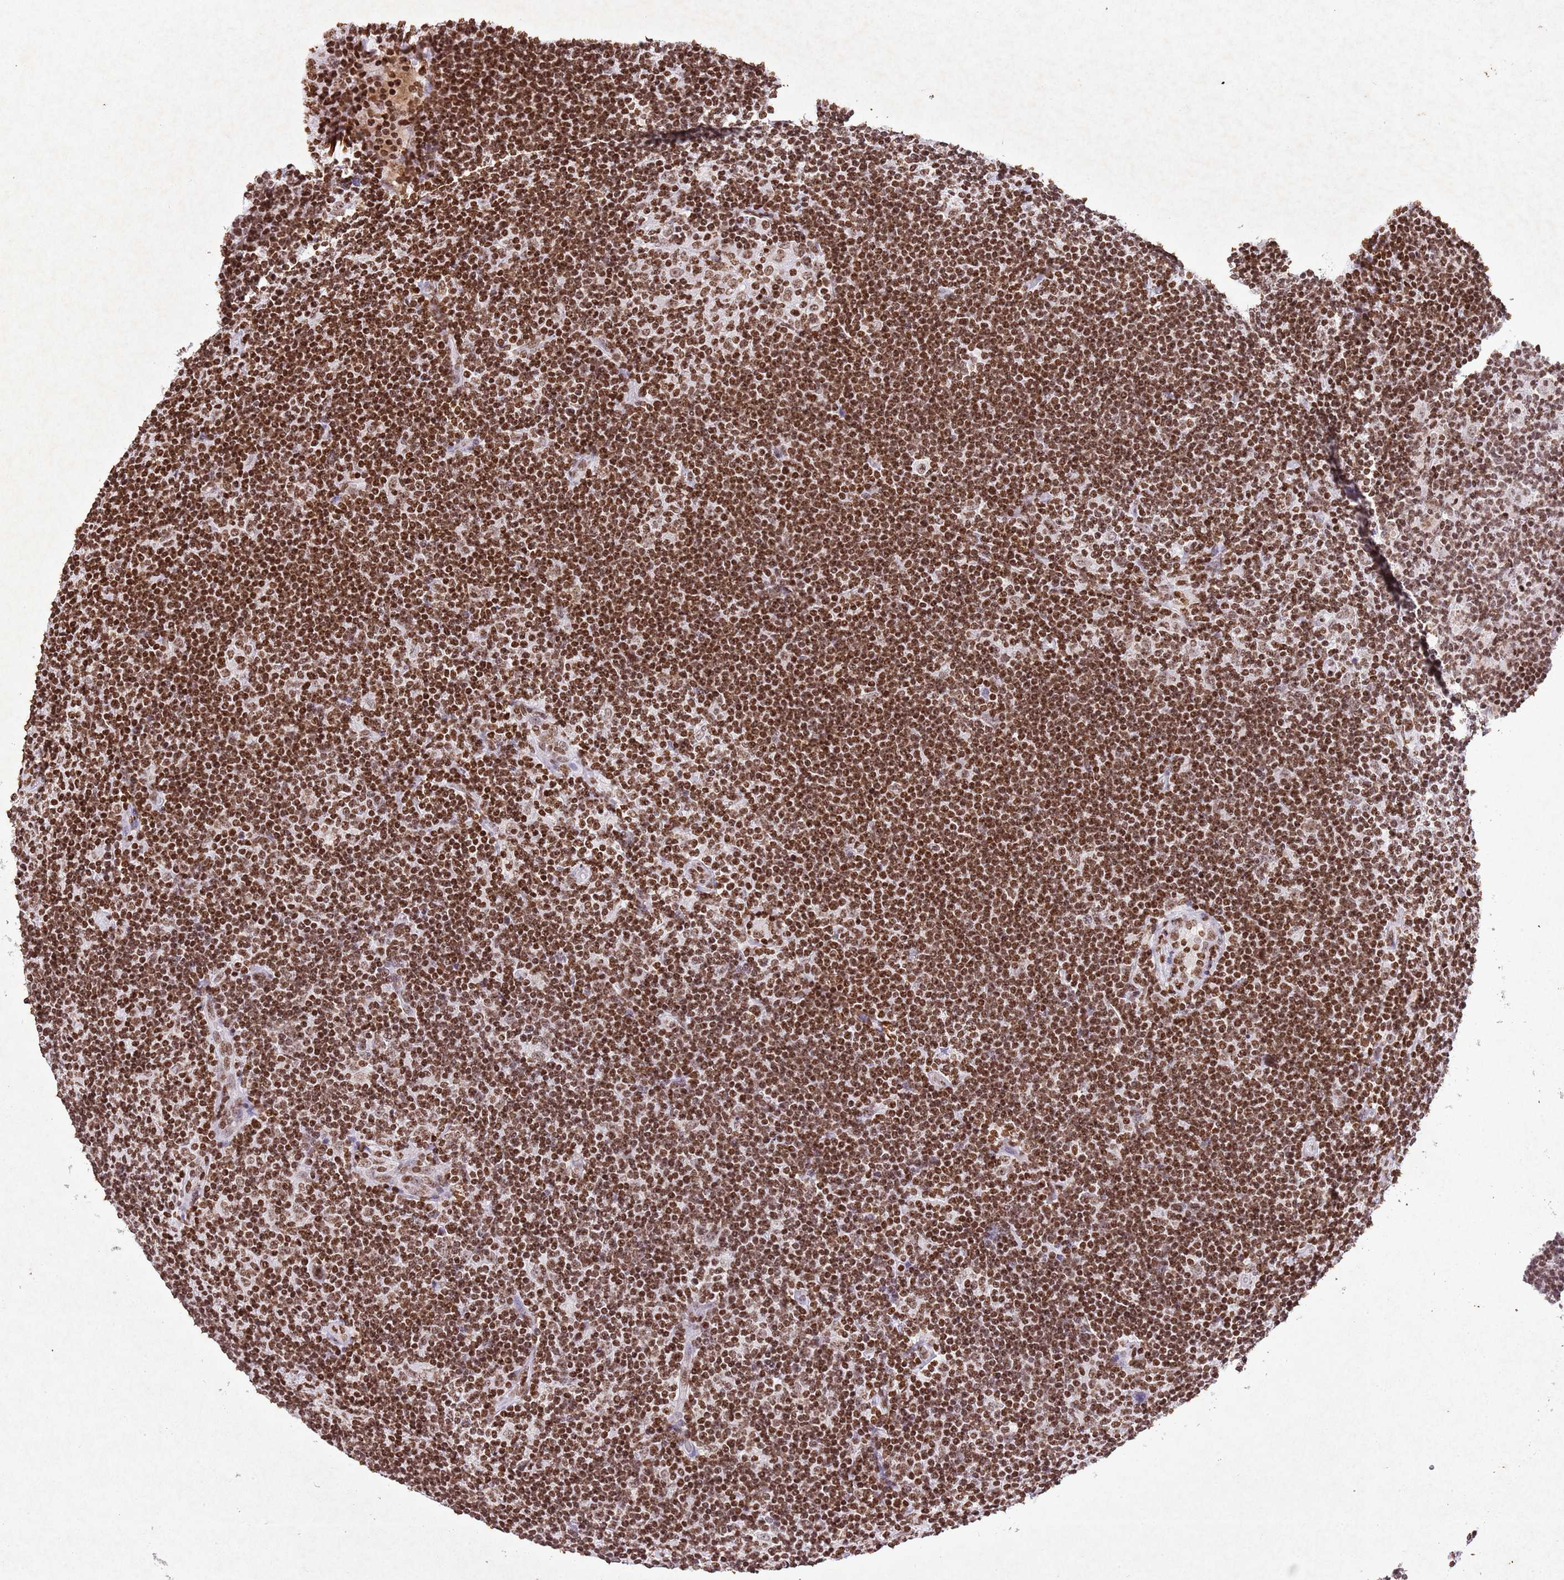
{"staining": {"intensity": "moderate", "quantity": ">75%", "location": "nuclear"}, "tissue": "lymphoma", "cell_type": "Tumor cells", "image_type": "cancer", "snomed": [{"axis": "morphology", "description": "Hodgkin's disease, NOS"}, {"axis": "topography", "description": "Lymph node"}], "caption": "Protein expression analysis of lymphoma shows moderate nuclear staining in about >75% of tumor cells.", "gene": "BMAL1", "patient": {"sex": "female", "age": 57}}